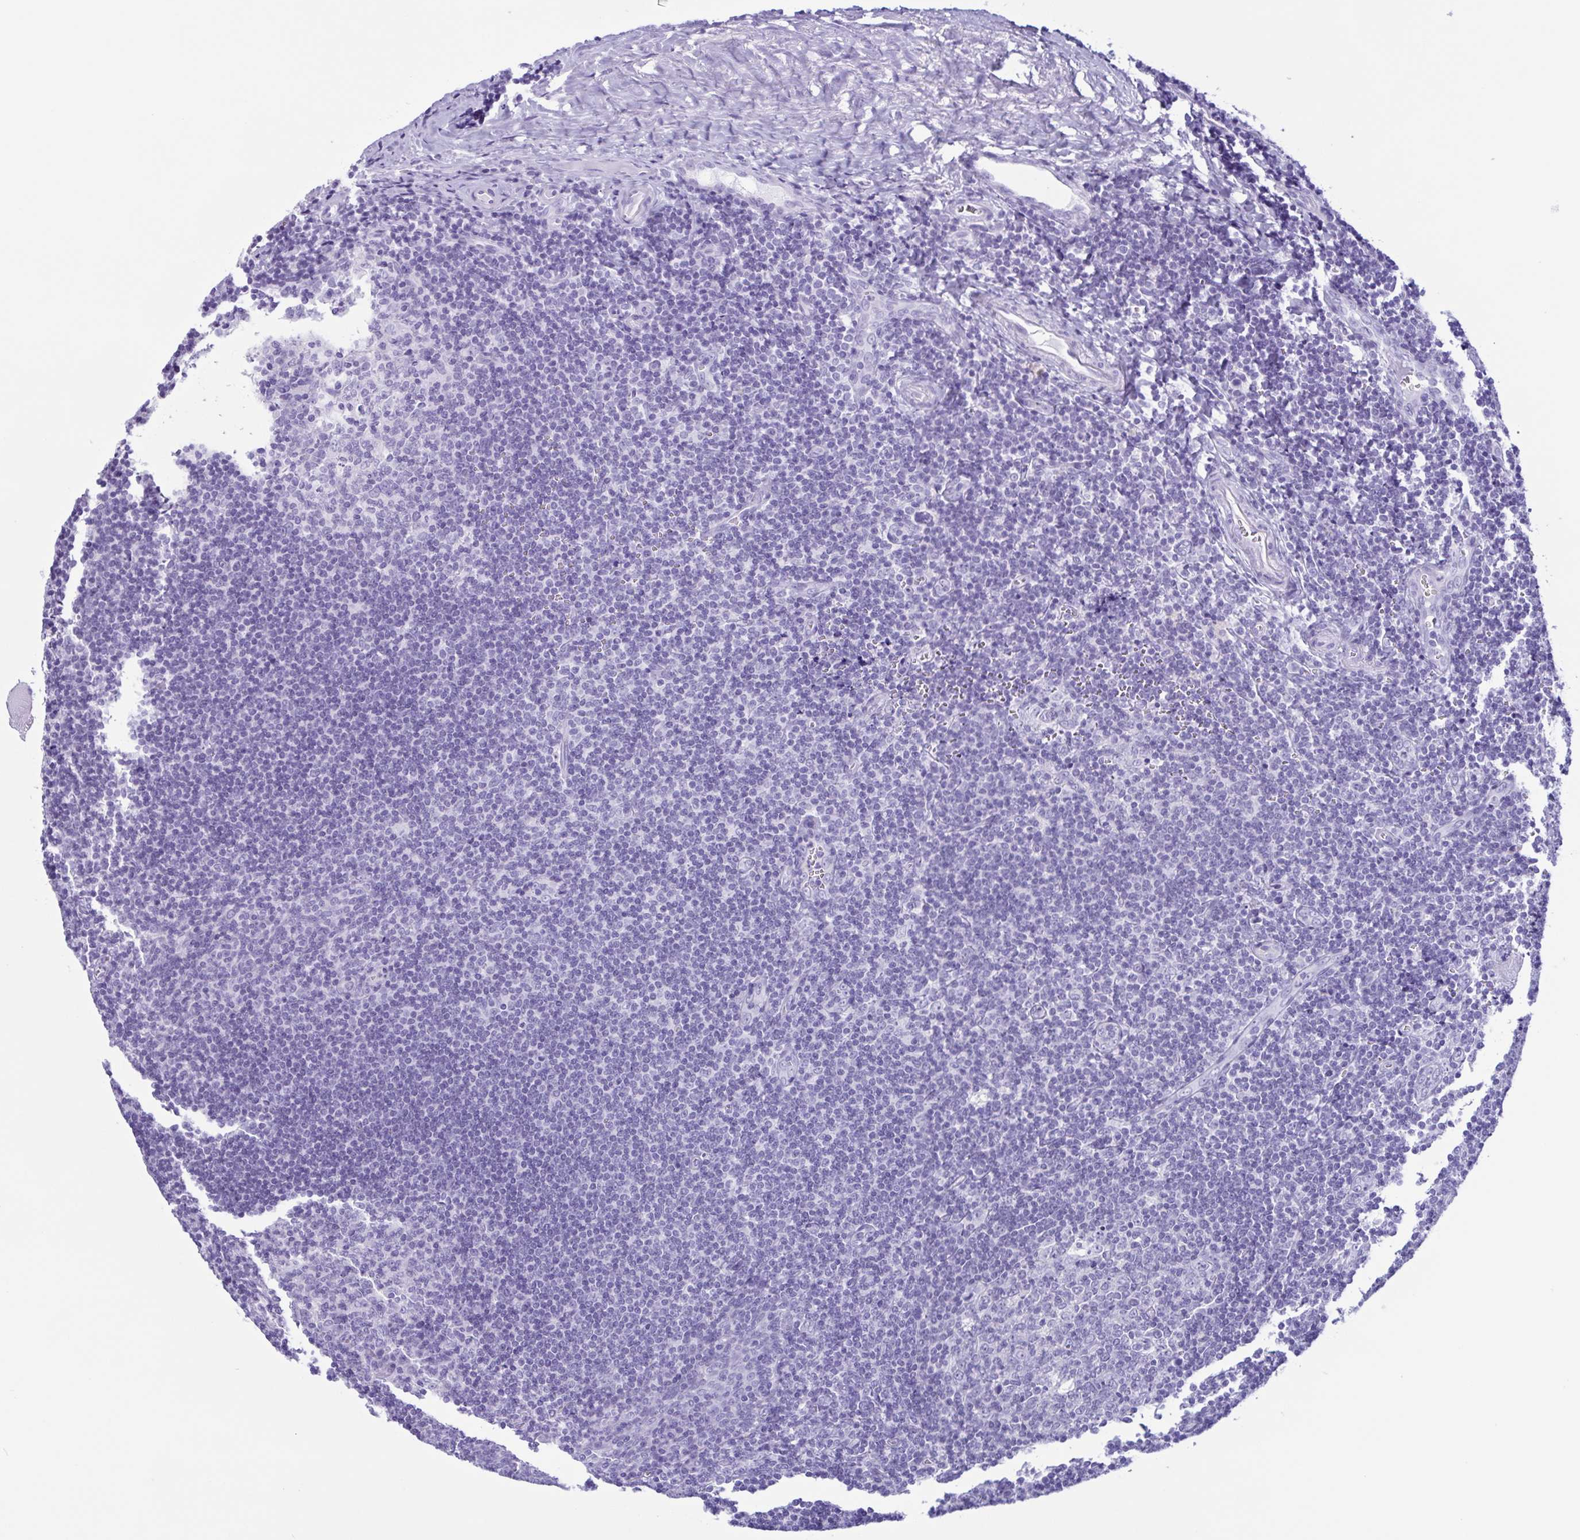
{"staining": {"intensity": "negative", "quantity": "none", "location": "none"}, "tissue": "tonsil", "cell_type": "Germinal center cells", "image_type": "normal", "snomed": [{"axis": "morphology", "description": "Normal tissue, NOS"}, {"axis": "morphology", "description": "Inflammation, NOS"}, {"axis": "topography", "description": "Tonsil"}], "caption": "Protein analysis of benign tonsil shows no significant expression in germinal center cells. (DAB IHC visualized using brightfield microscopy, high magnification).", "gene": "LTF", "patient": {"sex": "female", "age": 31}}